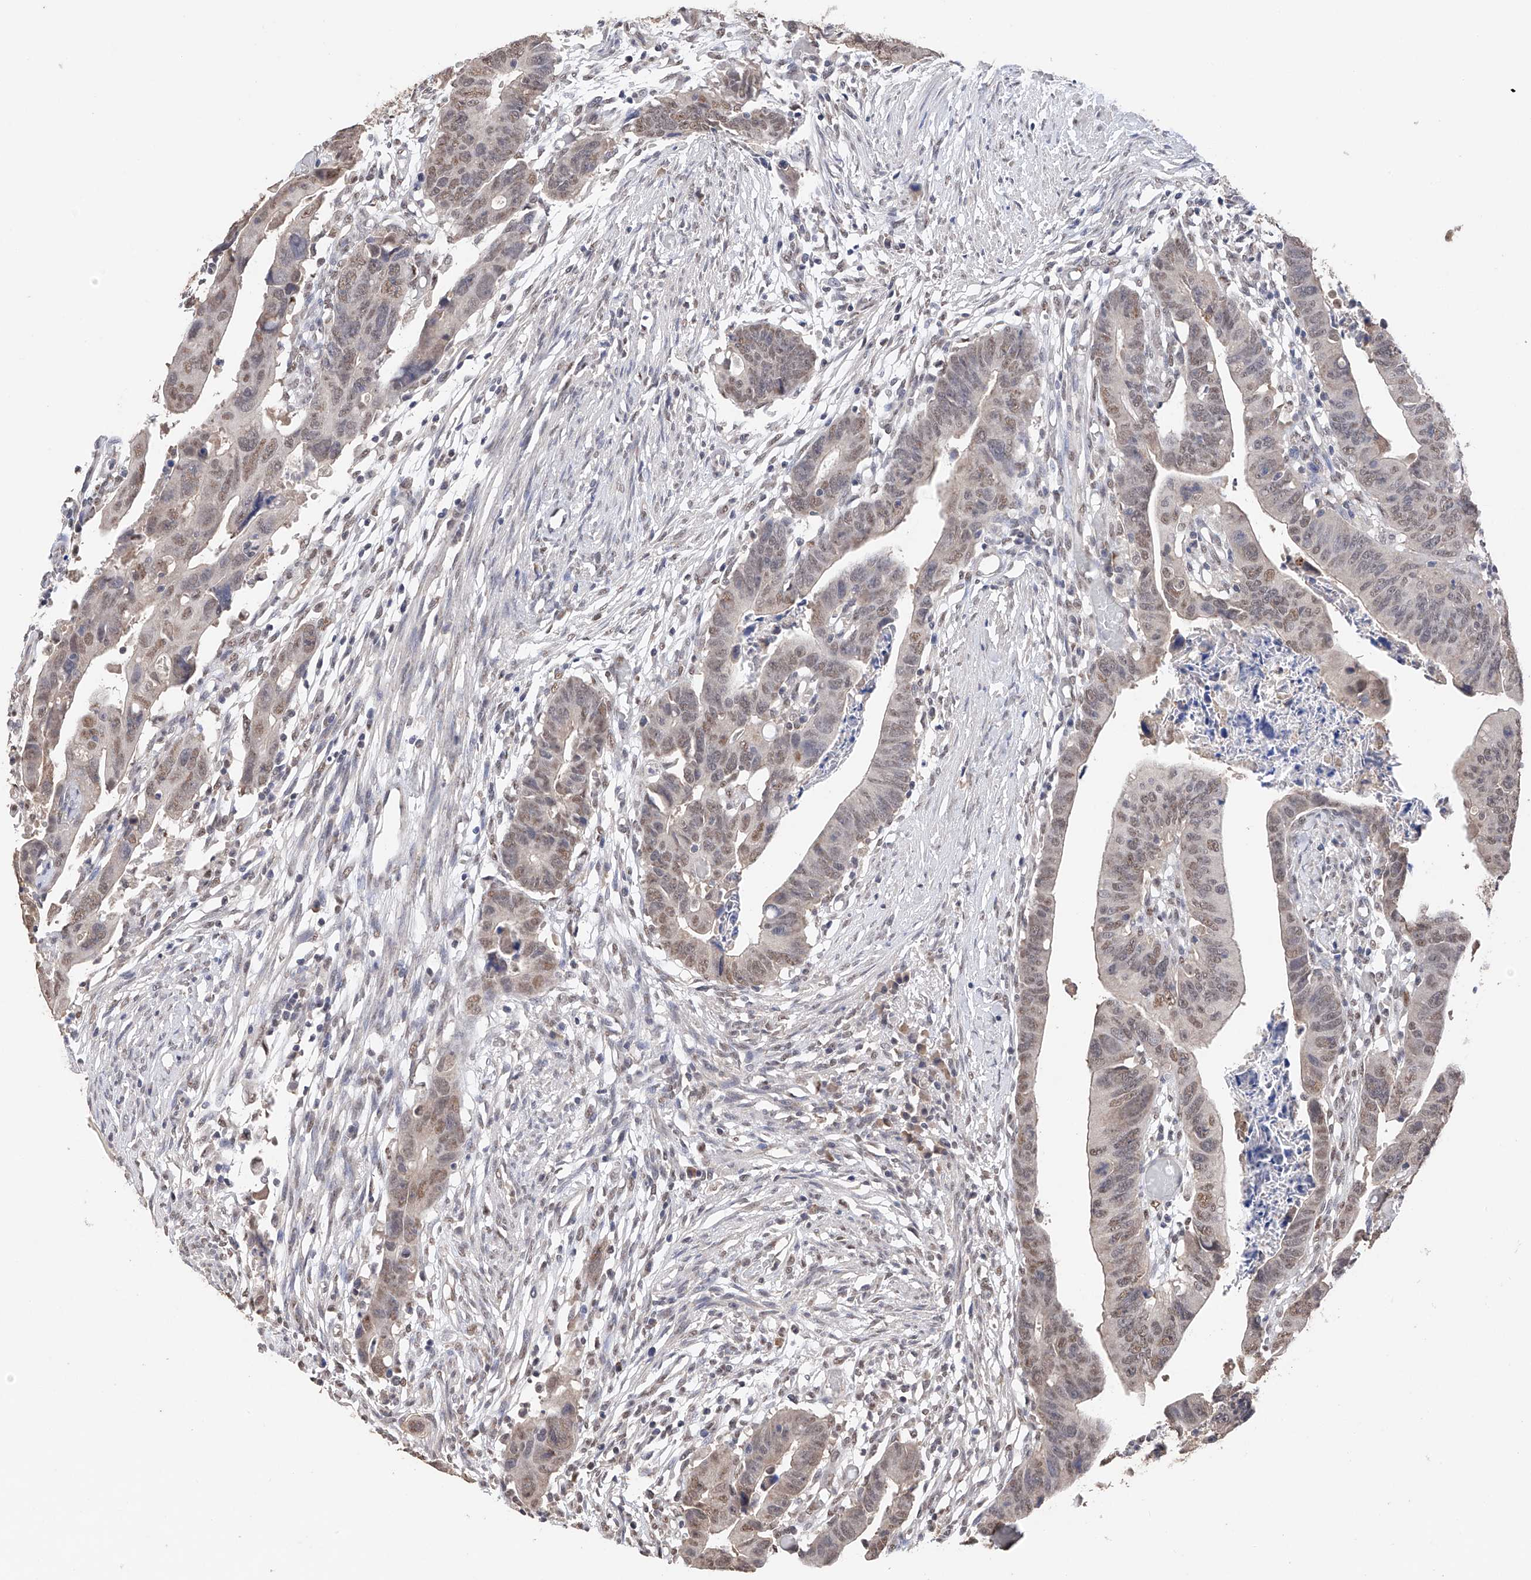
{"staining": {"intensity": "weak", "quantity": "25%-75%", "location": "nuclear"}, "tissue": "colorectal cancer", "cell_type": "Tumor cells", "image_type": "cancer", "snomed": [{"axis": "morphology", "description": "Adenocarcinoma, NOS"}, {"axis": "topography", "description": "Rectum"}], "caption": "A photomicrograph showing weak nuclear positivity in about 25%-75% of tumor cells in colorectal cancer (adenocarcinoma), as visualized by brown immunohistochemical staining.", "gene": "DMAP1", "patient": {"sex": "female", "age": 65}}